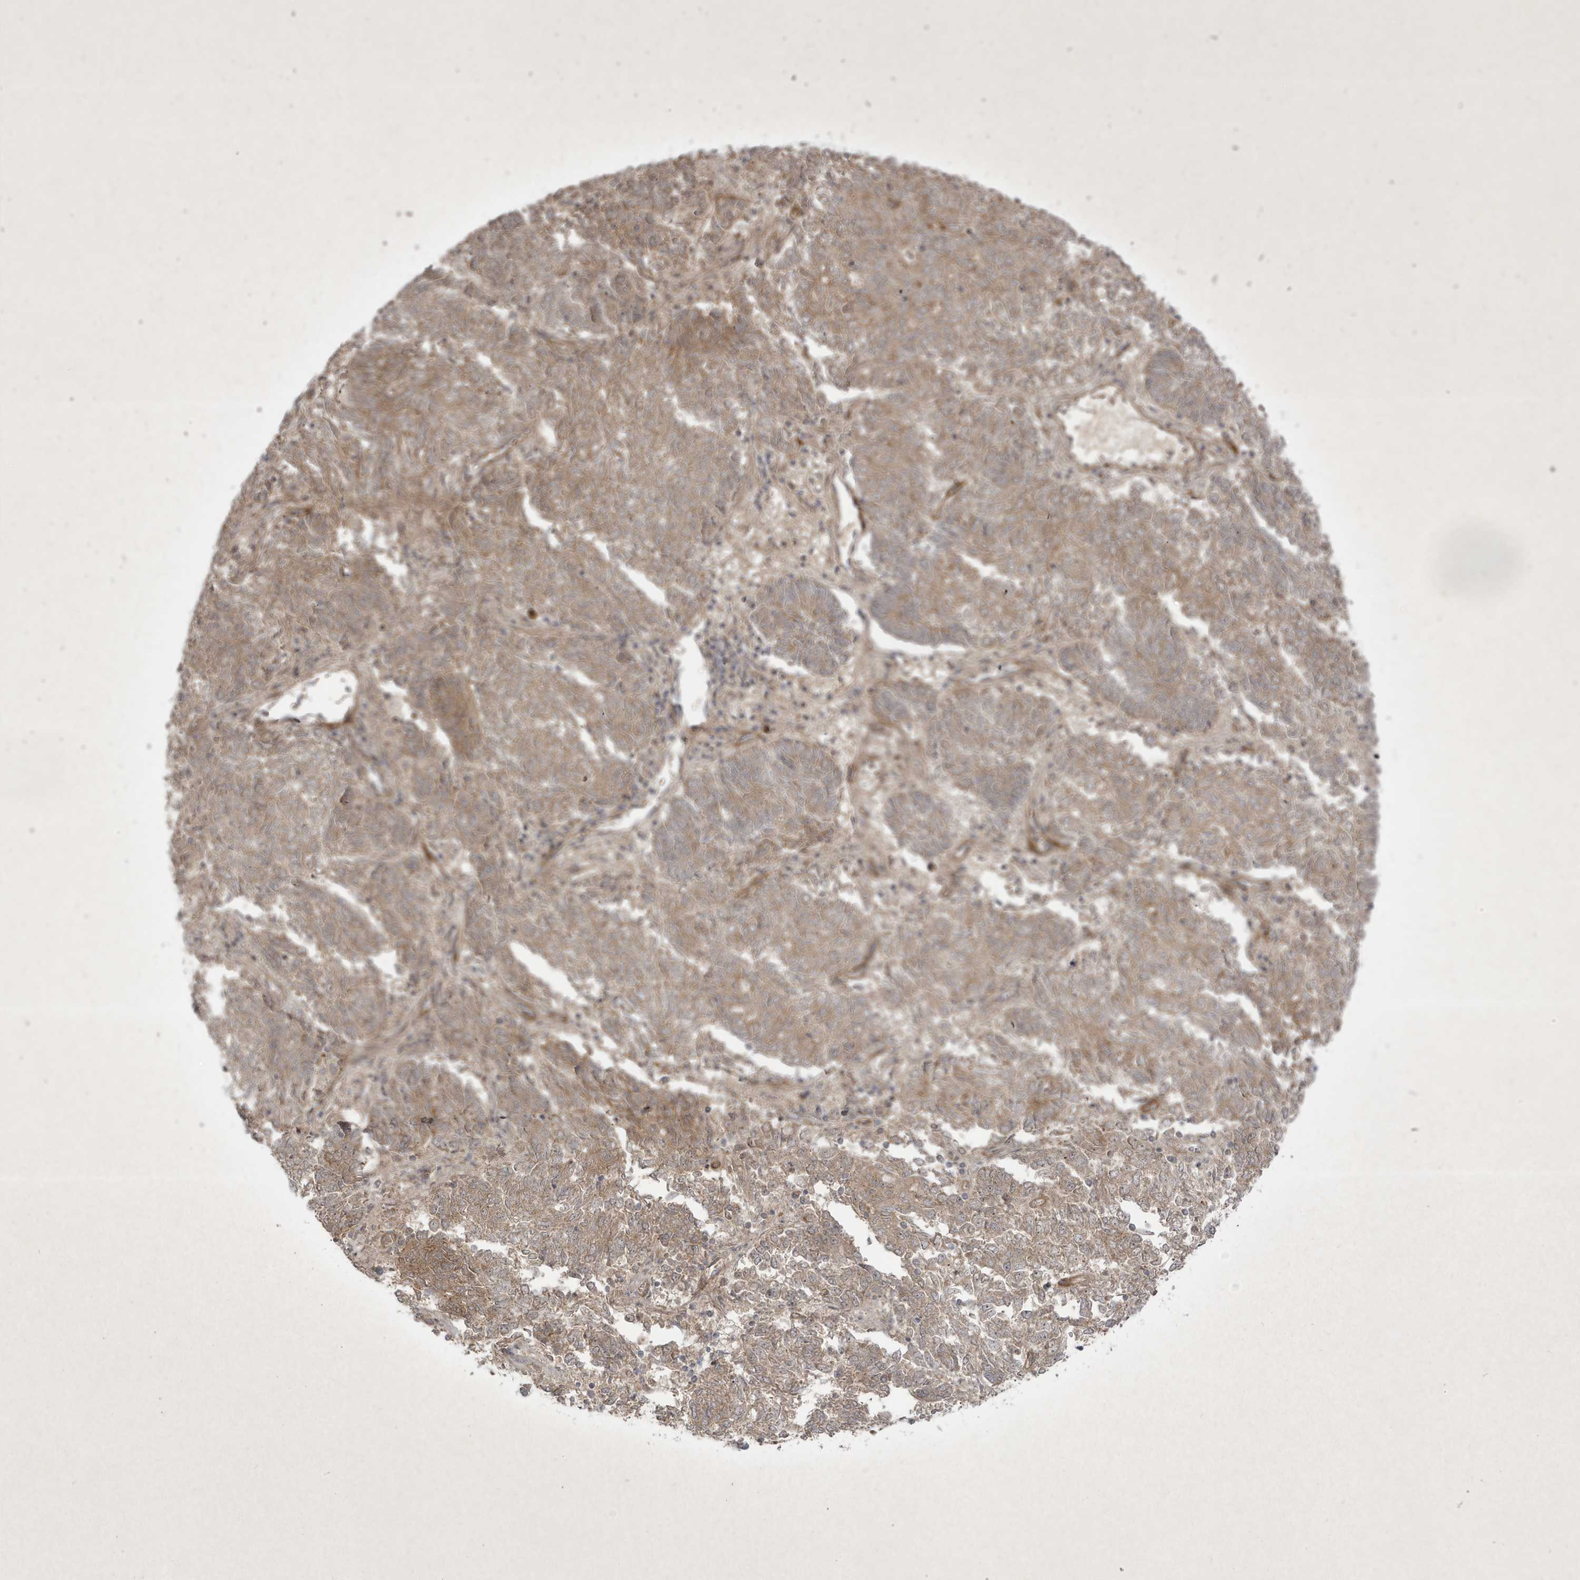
{"staining": {"intensity": "weak", "quantity": ">75%", "location": "cytoplasmic/membranous"}, "tissue": "endometrial cancer", "cell_type": "Tumor cells", "image_type": "cancer", "snomed": [{"axis": "morphology", "description": "Adenocarcinoma, NOS"}, {"axis": "topography", "description": "Endometrium"}], "caption": "Protein staining reveals weak cytoplasmic/membranous staining in about >75% of tumor cells in endometrial cancer (adenocarcinoma).", "gene": "FAM83C", "patient": {"sex": "female", "age": 80}}